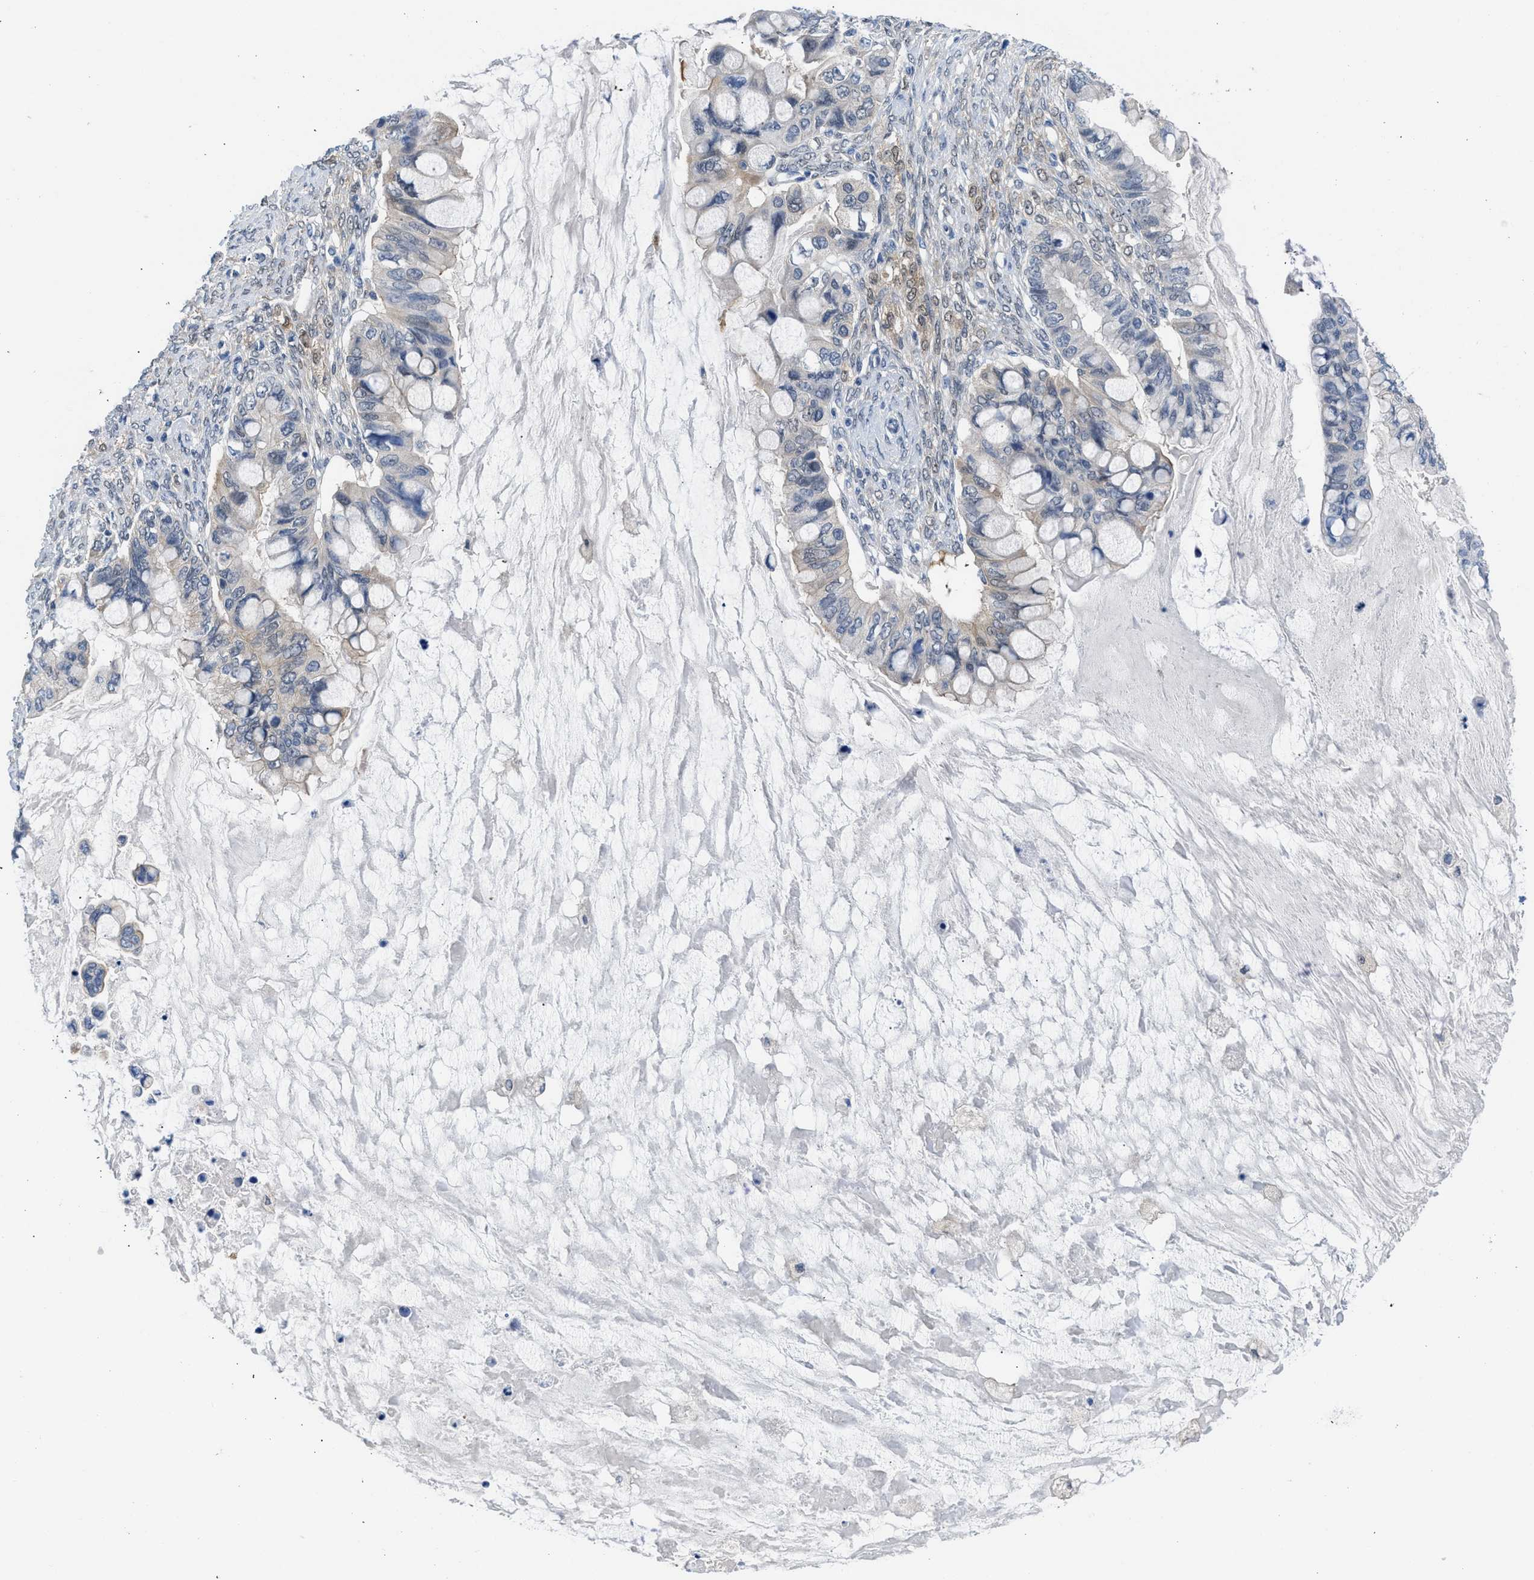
{"staining": {"intensity": "weak", "quantity": "25%-75%", "location": "cytoplasmic/membranous"}, "tissue": "ovarian cancer", "cell_type": "Tumor cells", "image_type": "cancer", "snomed": [{"axis": "morphology", "description": "Cystadenocarcinoma, mucinous, NOS"}, {"axis": "topography", "description": "Ovary"}], "caption": "A brown stain highlights weak cytoplasmic/membranous staining of a protein in ovarian cancer tumor cells.", "gene": "CBR1", "patient": {"sex": "female", "age": 80}}